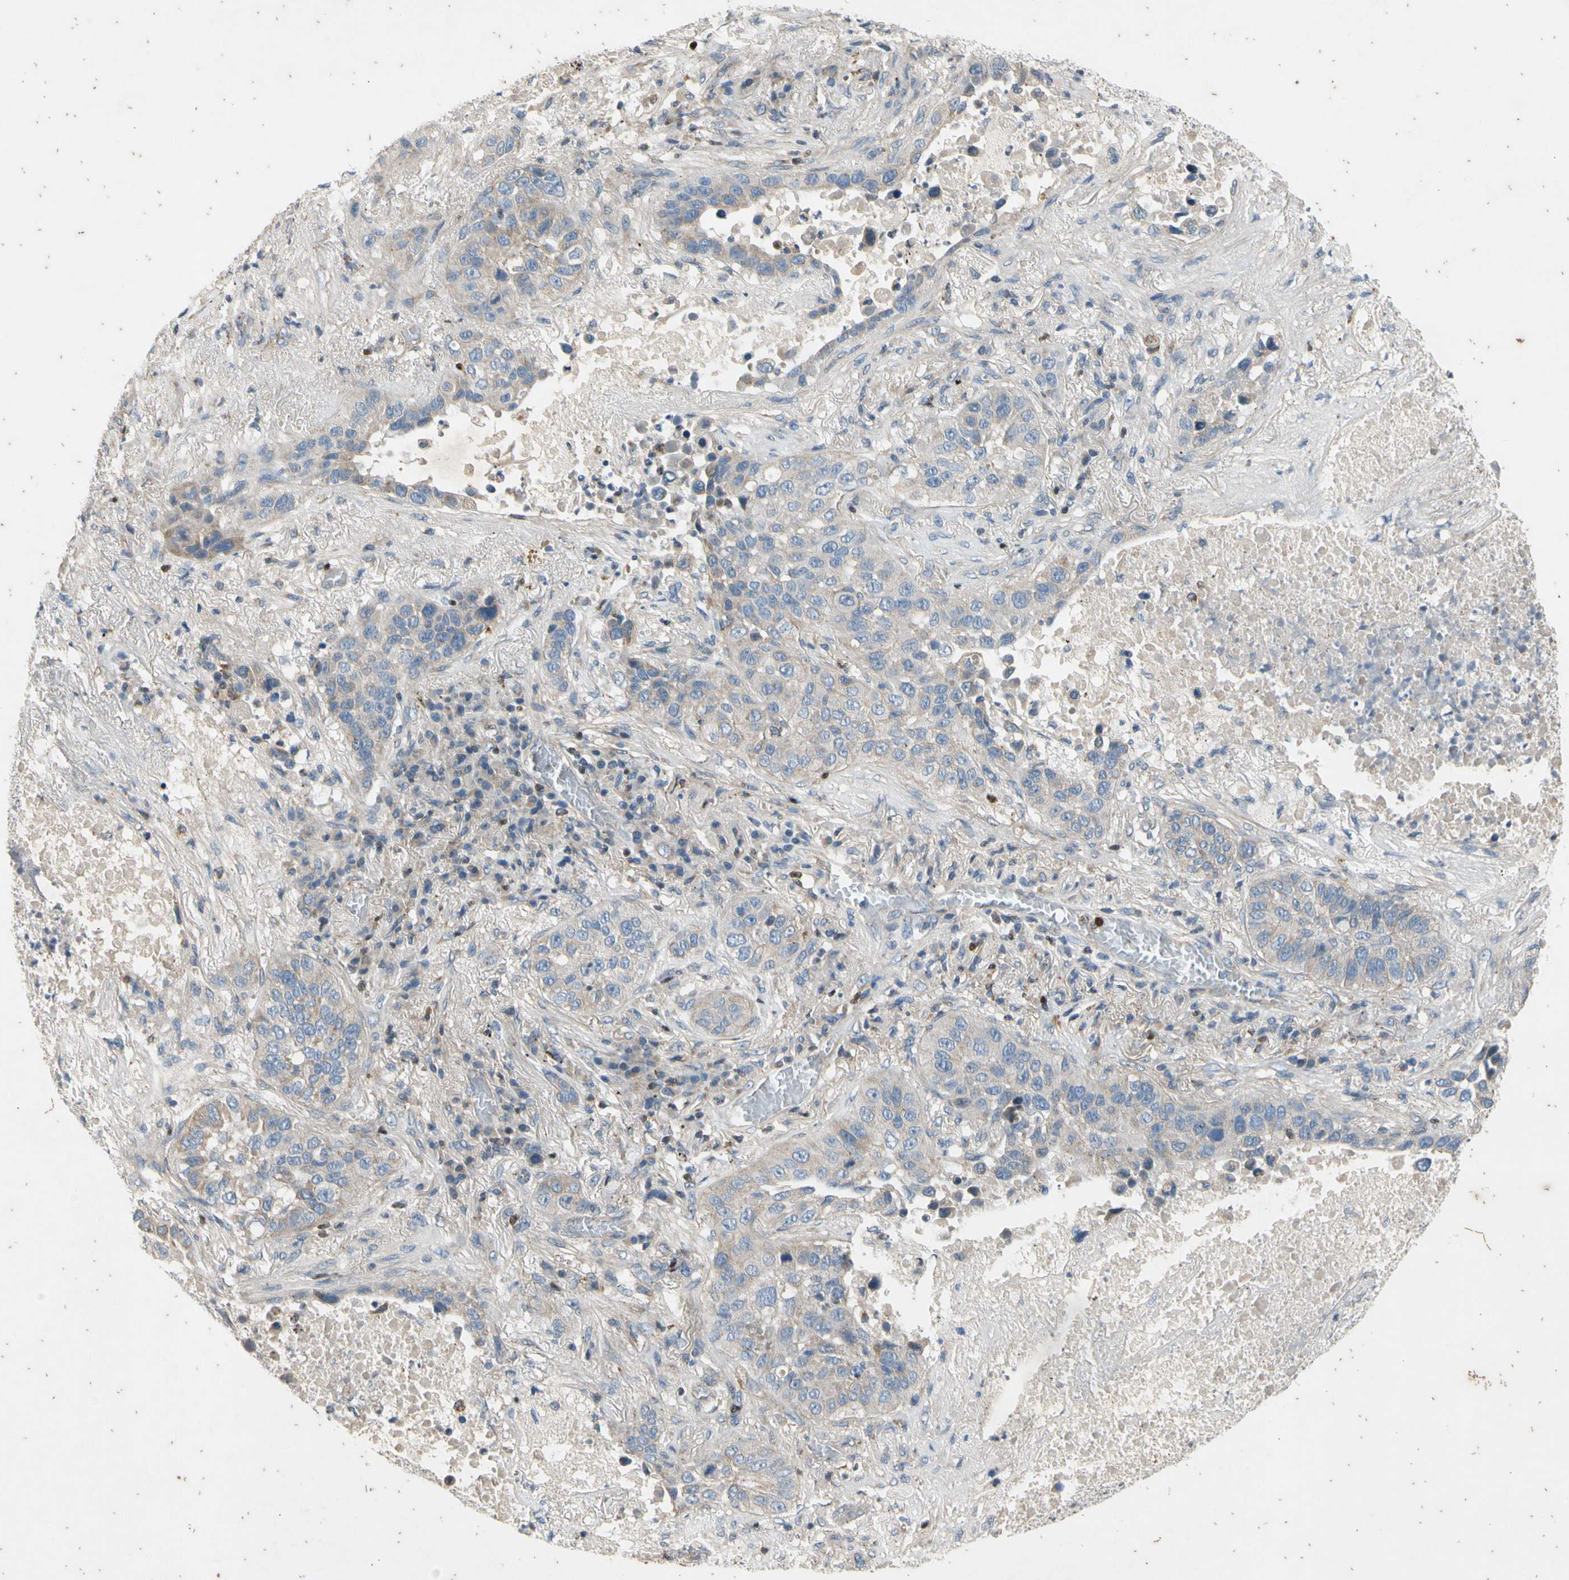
{"staining": {"intensity": "weak", "quantity": ">75%", "location": "cytoplasmic/membranous"}, "tissue": "lung cancer", "cell_type": "Tumor cells", "image_type": "cancer", "snomed": [{"axis": "morphology", "description": "Squamous cell carcinoma, NOS"}, {"axis": "topography", "description": "Lung"}], "caption": "Lung cancer (squamous cell carcinoma) stained with DAB (3,3'-diaminobenzidine) IHC reveals low levels of weak cytoplasmic/membranous positivity in about >75% of tumor cells. Immunohistochemistry (ihc) stains the protein in brown and the nuclei are stained blue.", "gene": "TBX21", "patient": {"sex": "male", "age": 57}}